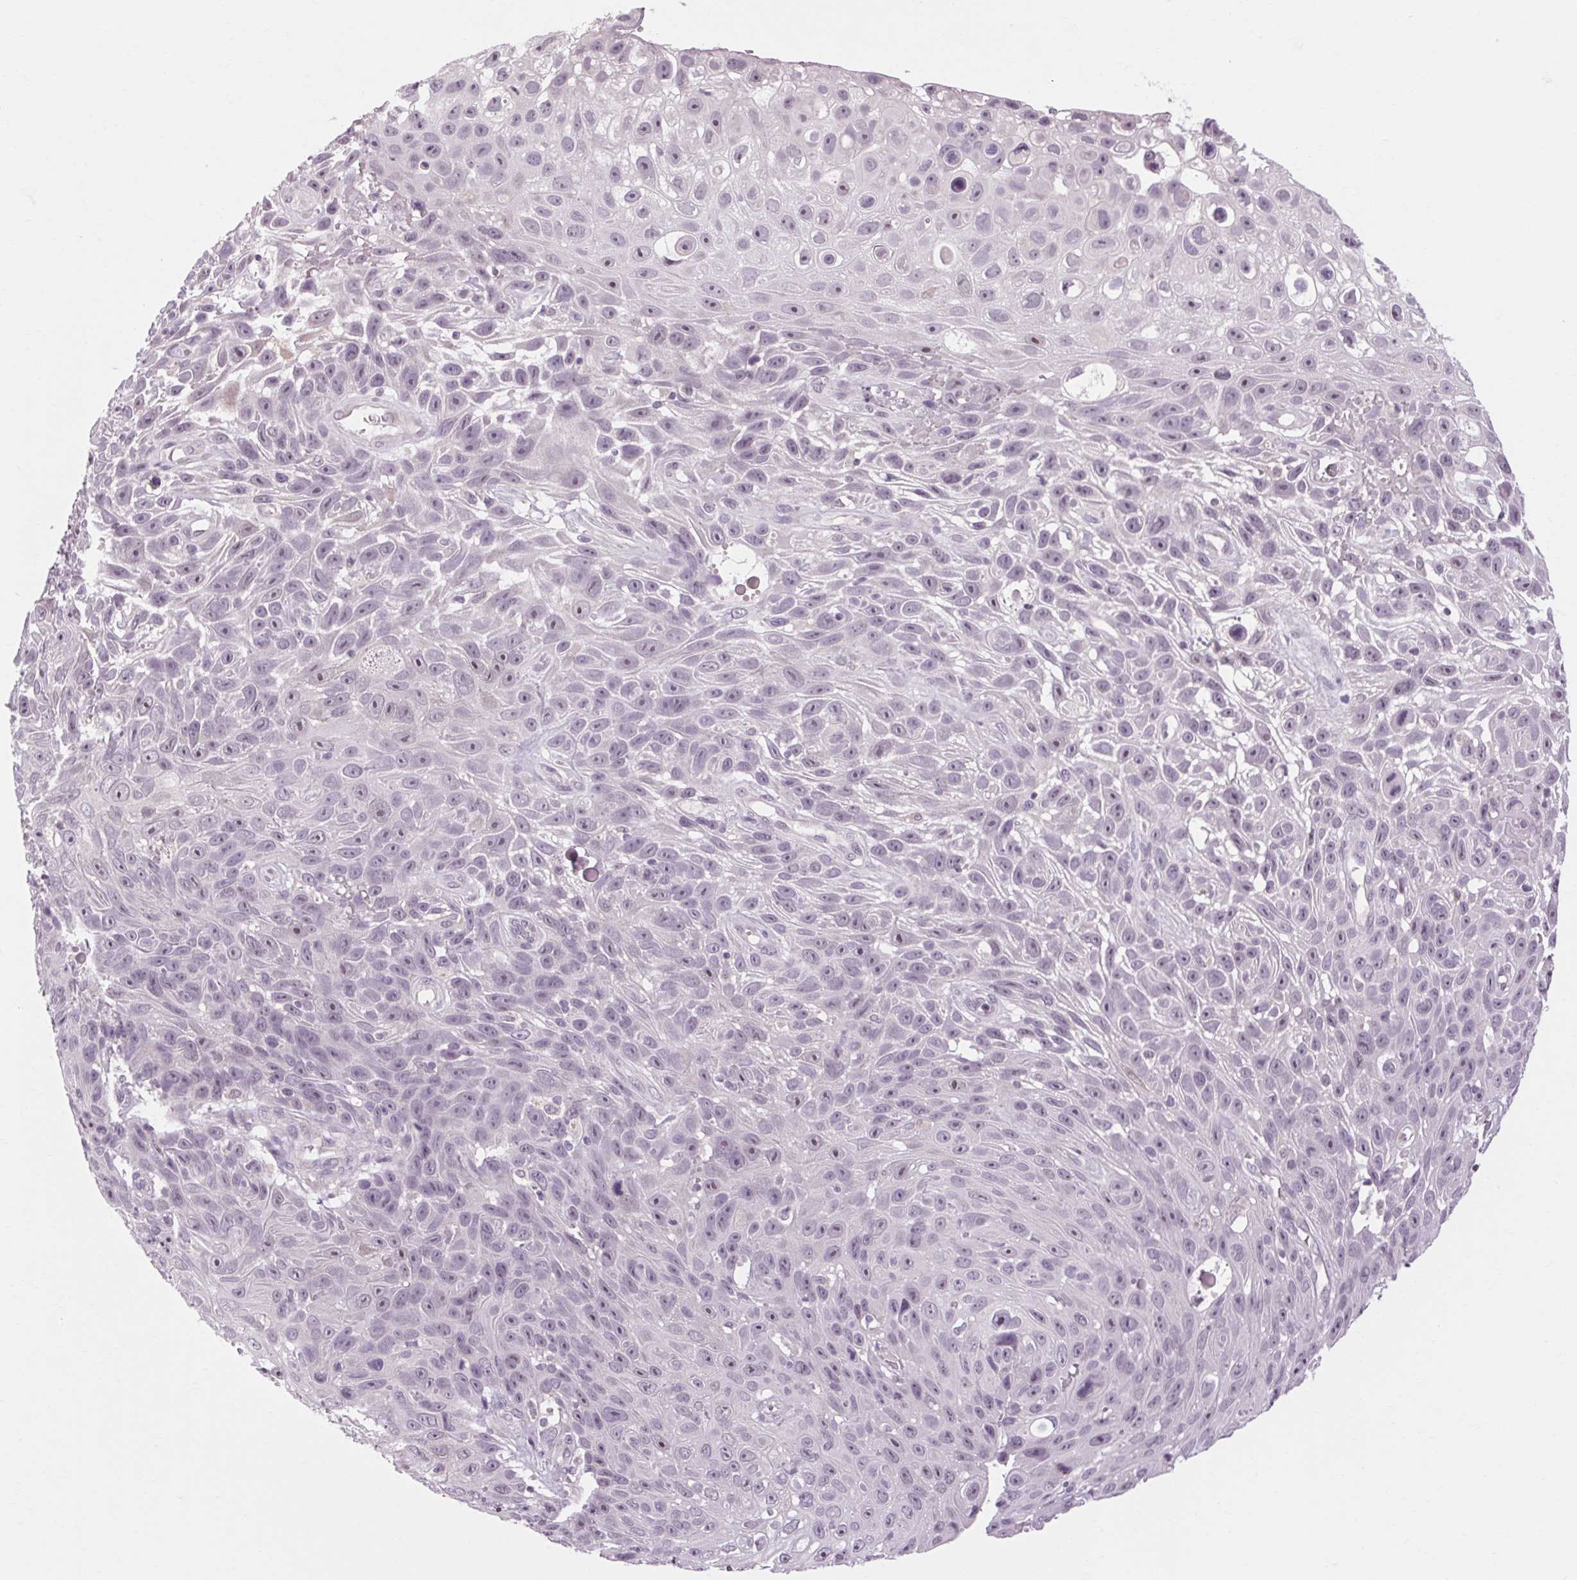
{"staining": {"intensity": "negative", "quantity": "none", "location": "none"}, "tissue": "skin cancer", "cell_type": "Tumor cells", "image_type": "cancer", "snomed": [{"axis": "morphology", "description": "Squamous cell carcinoma, NOS"}, {"axis": "topography", "description": "Skin"}], "caption": "Immunohistochemistry photomicrograph of human skin cancer (squamous cell carcinoma) stained for a protein (brown), which reveals no expression in tumor cells.", "gene": "KLHL40", "patient": {"sex": "male", "age": 82}}